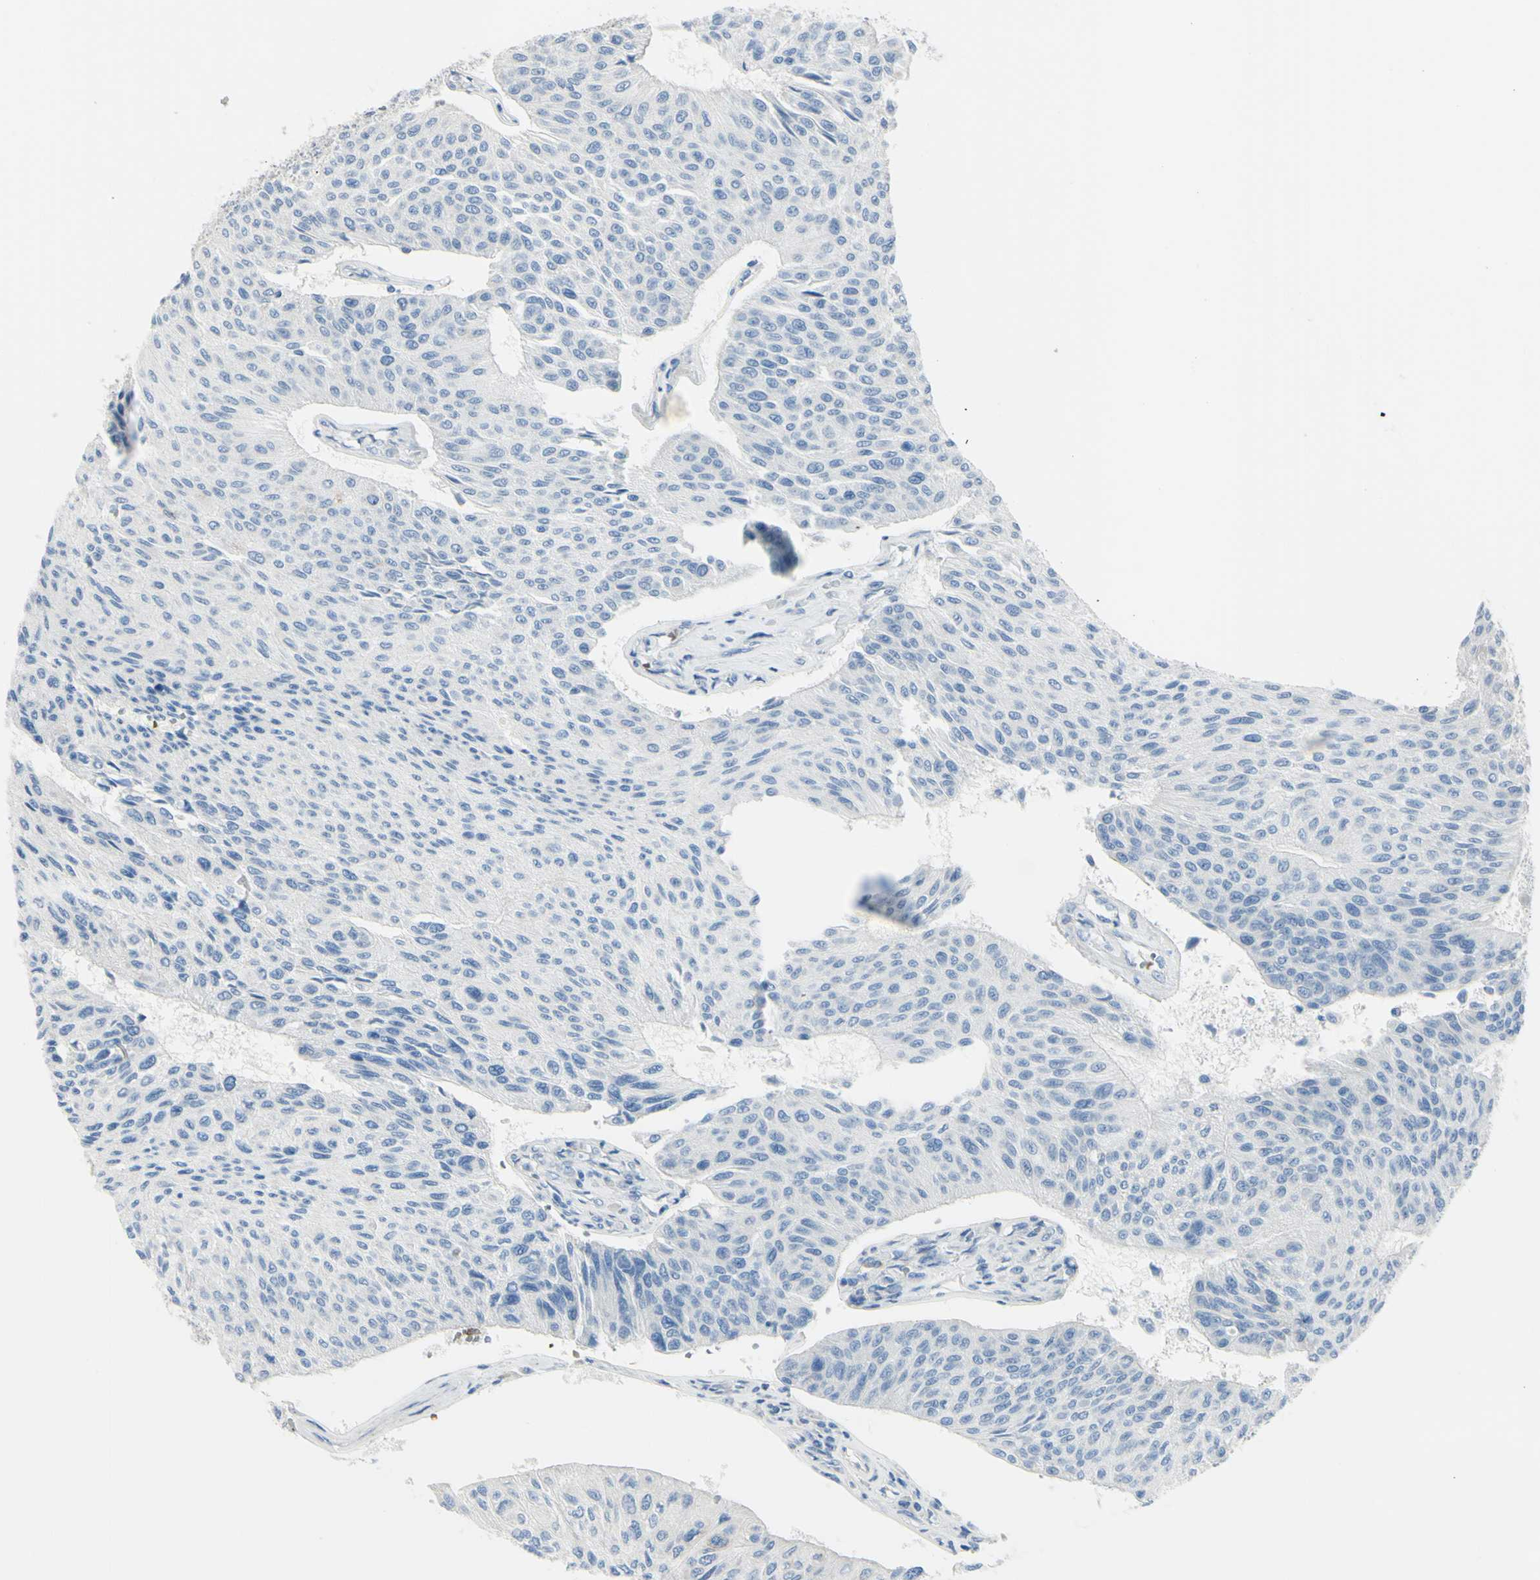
{"staining": {"intensity": "negative", "quantity": "none", "location": "none"}, "tissue": "urothelial cancer", "cell_type": "Tumor cells", "image_type": "cancer", "snomed": [{"axis": "morphology", "description": "Urothelial carcinoma, High grade"}, {"axis": "topography", "description": "Urinary bladder"}], "caption": "DAB (3,3'-diaminobenzidine) immunohistochemical staining of human urothelial cancer demonstrates no significant expression in tumor cells.", "gene": "NCBP2L", "patient": {"sex": "male", "age": 66}}